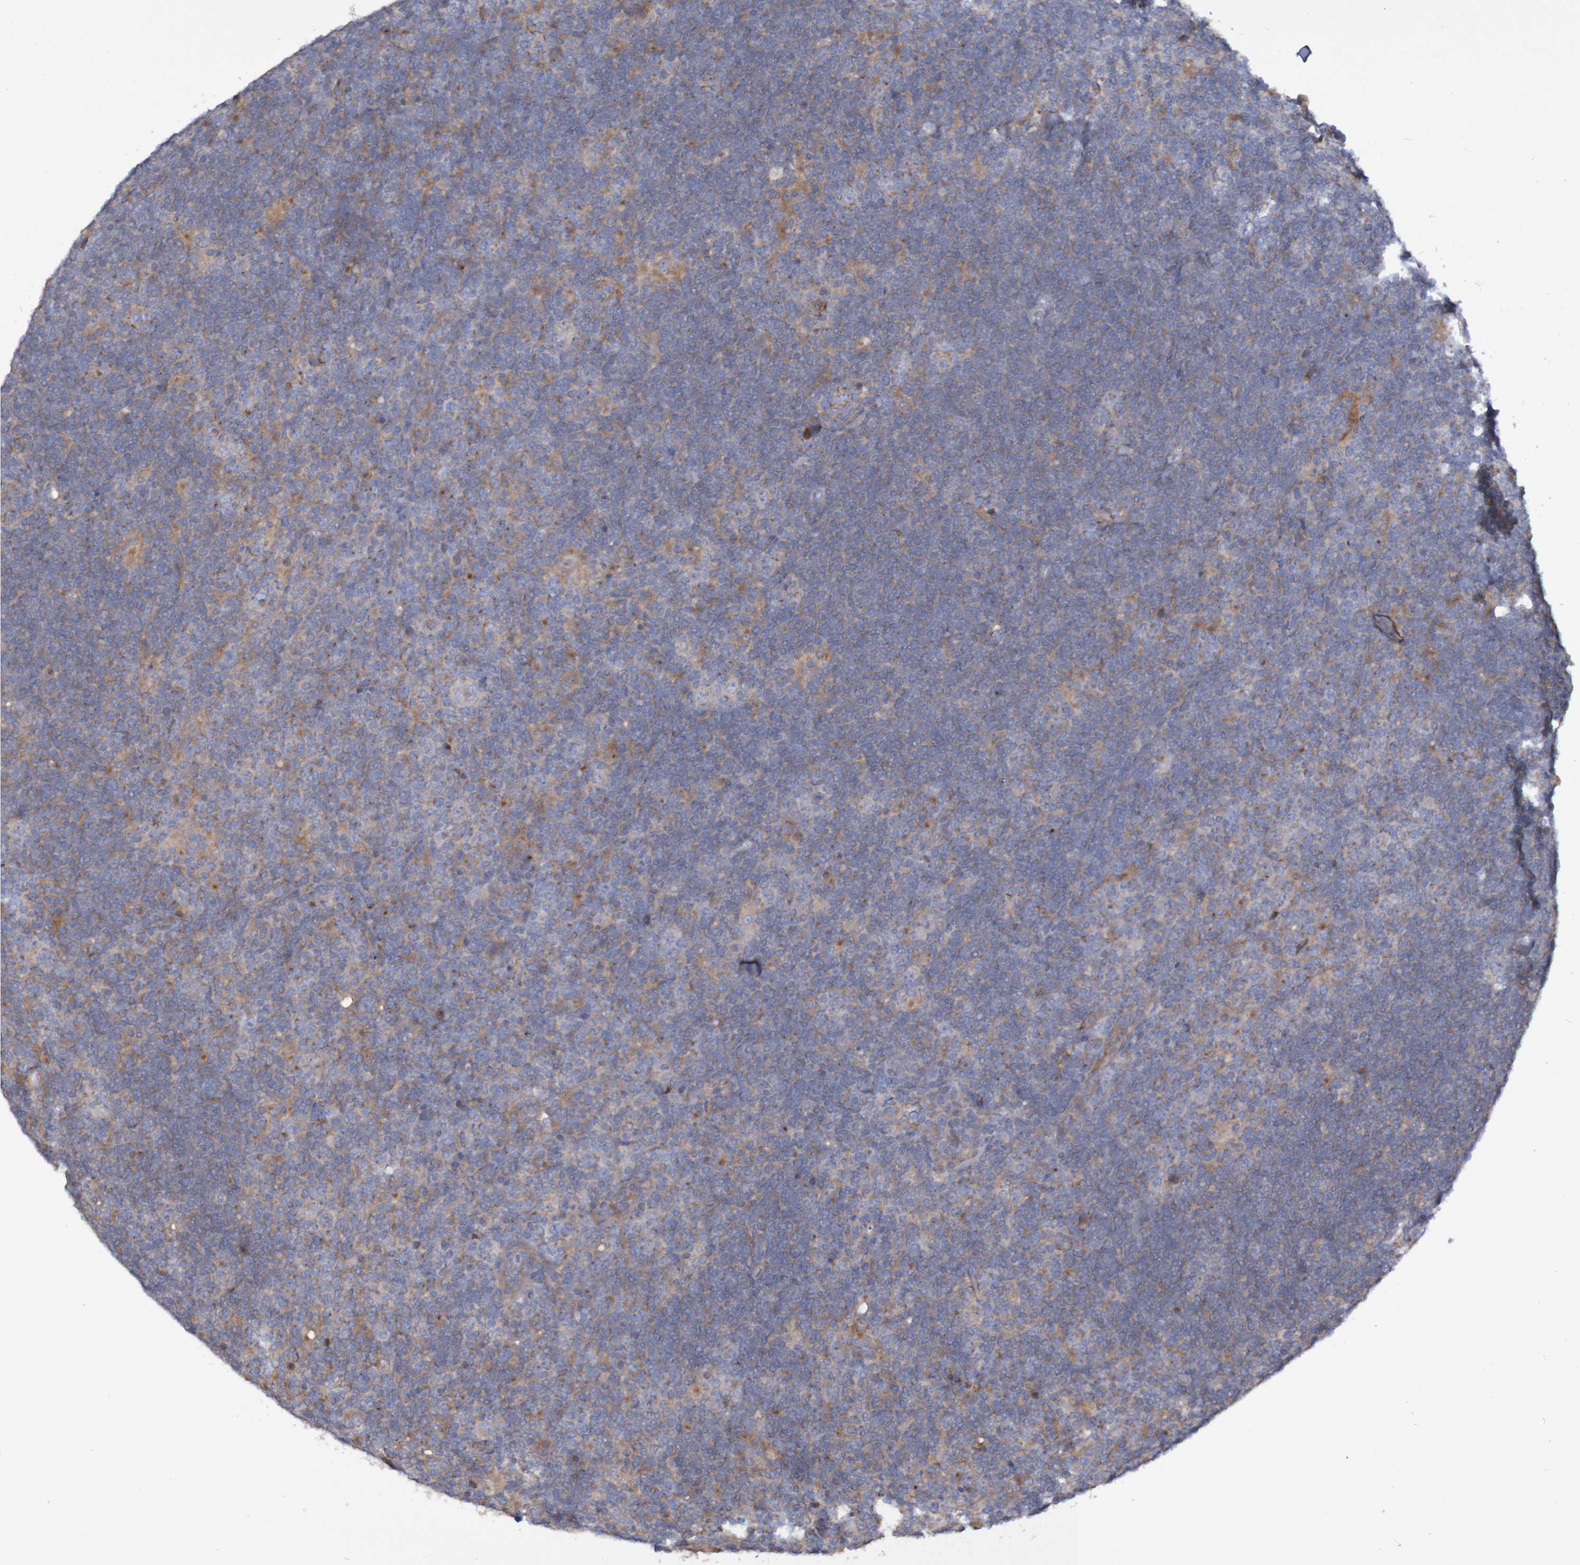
{"staining": {"intensity": "moderate", "quantity": ">75%", "location": "cytoplasmic/membranous"}, "tissue": "lymphoma", "cell_type": "Tumor cells", "image_type": "cancer", "snomed": [{"axis": "morphology", "description": "Hodgkin's disease, NOS"}, {"axis": "topography", "description": "Lymph node"}], "caption": "Immunohistochemistry of human lymphoma reveals medium levels of moderate cytoplasmic/membranous staining in about >75% of tumor cells. Immunohistochemistry (ihc) stains the protein of interest in brown and the nuclei are stained blue.", "gene": "LMBRD2", "patient": {"sex": "female", "age": 57}}